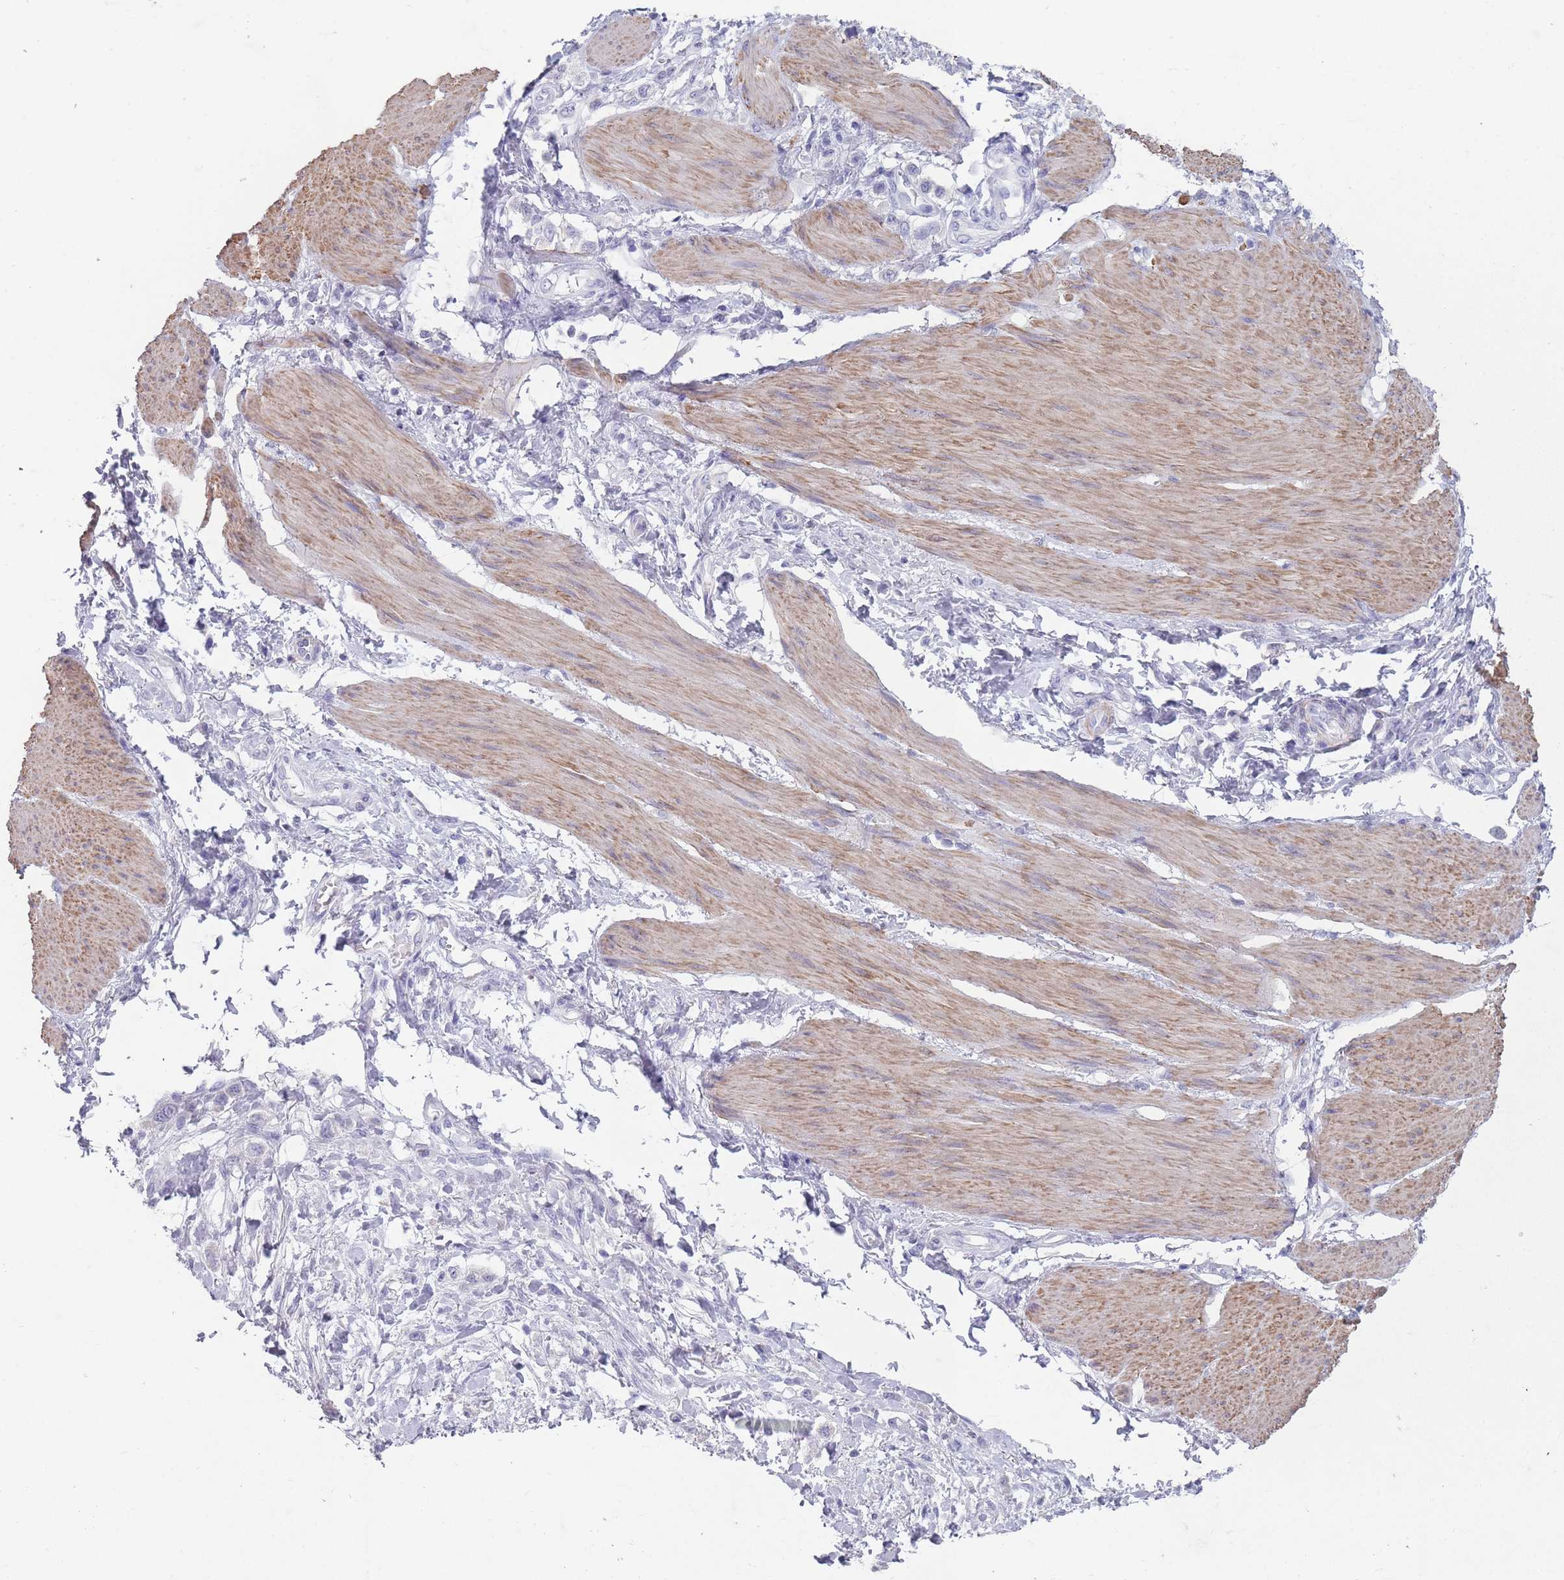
{"staining": {"intensity": "negative", "quantity": "none", "location": "none"}, "tissue": "stomach cancer", "cell_type": "Tumor cells", "image_type": "cancer", "snomed": [{"axis": "morphology", "description": "Adenocarcinoma, NOS"}, {"axis": "topography", "description": "Stomach"}], "caption": "High power microscopy photomicrograph of an IHC histopathology image of stomach adenocarcinoma, revealing no significant positivity in tumor cells.", "gene": "RHBG", "patient": {"sex": "female", "age": 65}}